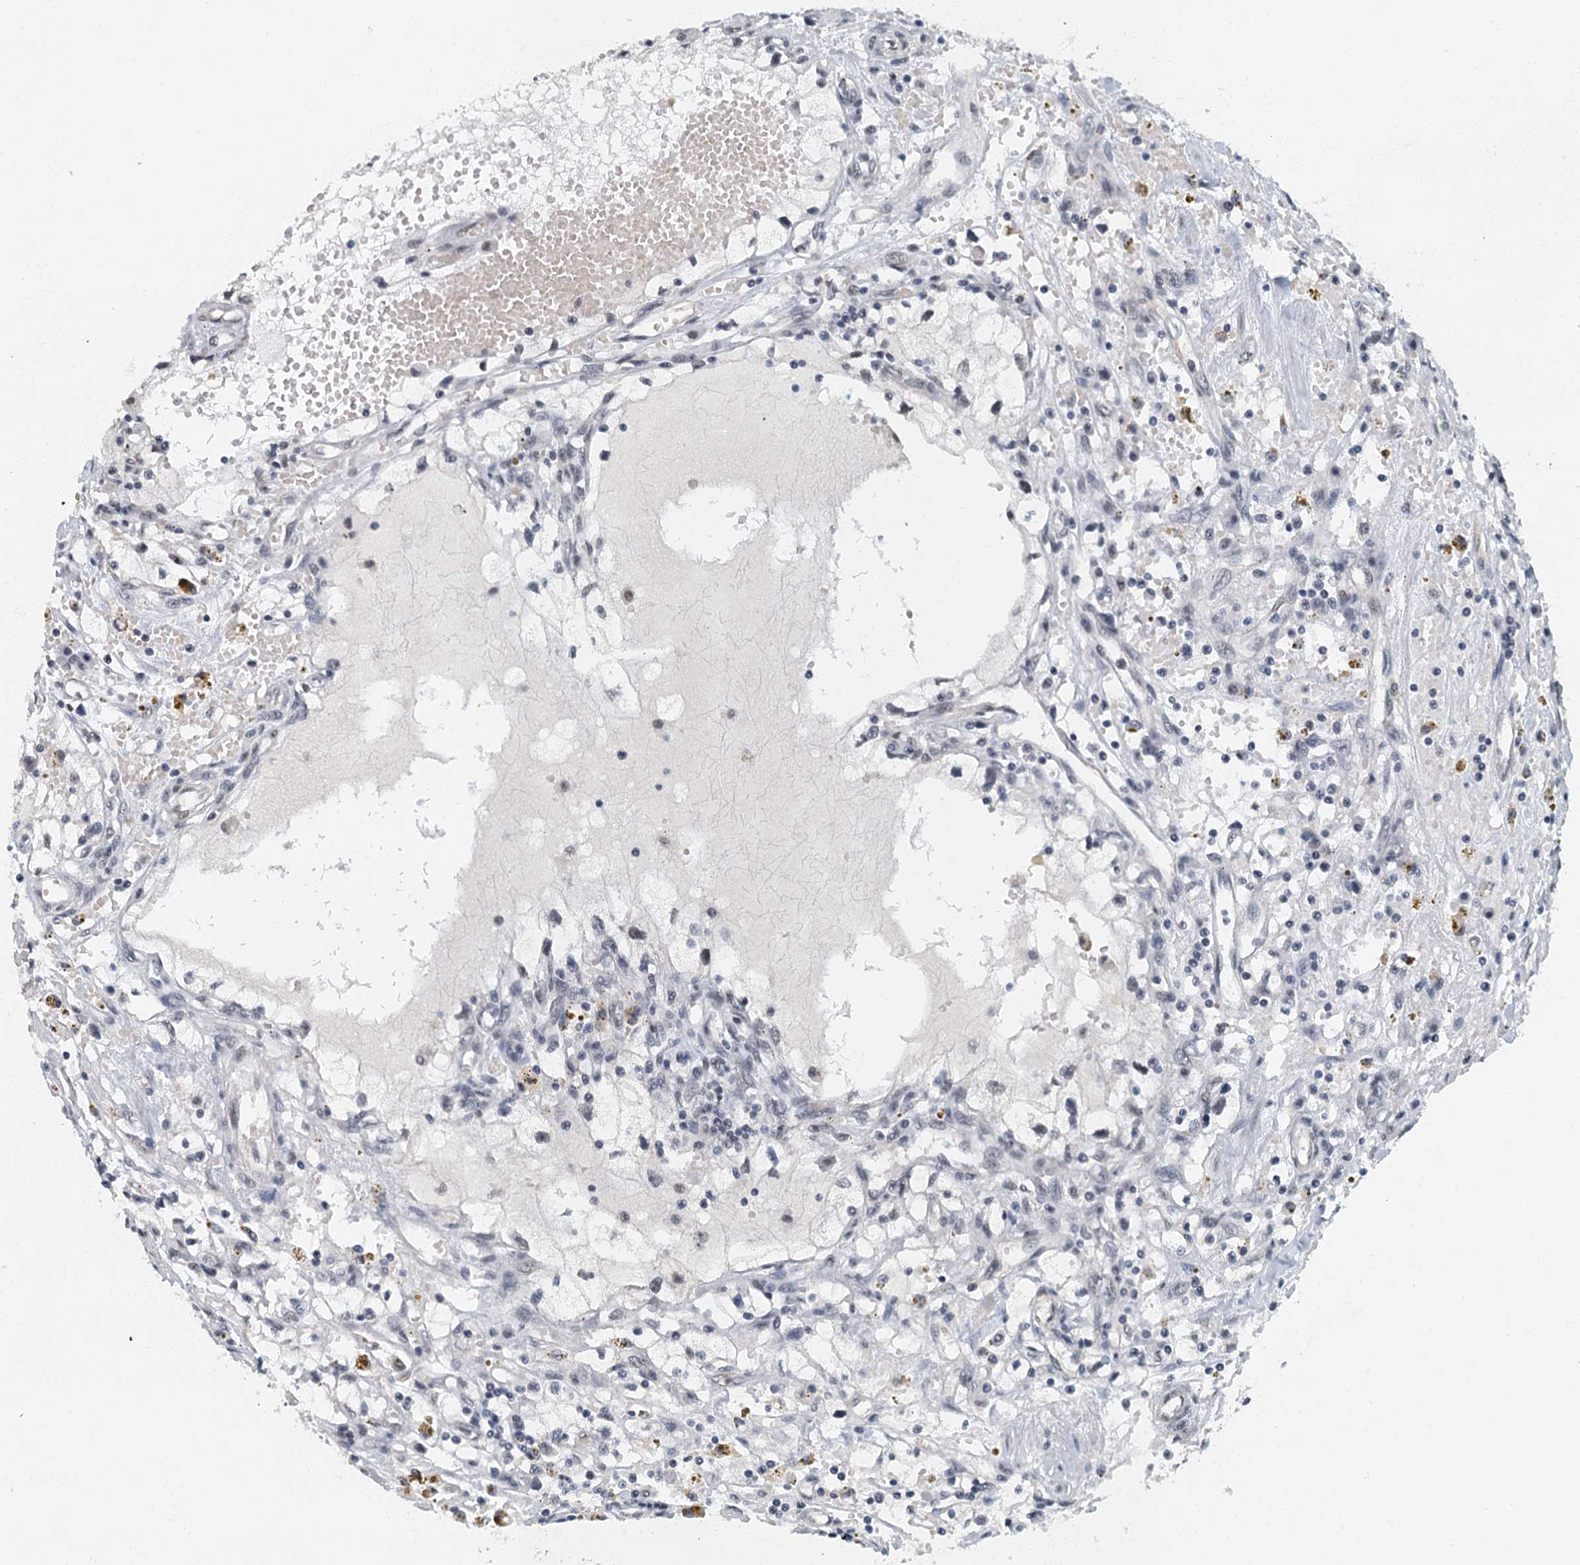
{"staining": {"intensity": "negative", "quantity": "none", "location": "none"}, "tissue": "renal cancer", "cell_type": "Tumor cells", "image_type": "cancer", "snomed": [{"axis": "morphology", "description": "Adenocarcinoma, NOS"}, {"axis": "topography", "description": "Kidney"}], "caption": "DAB (3,3'-diaminobenzidine) immunohistochemical staining of human renal cancer (adenocarcinoma) shows no significant expression in tumor cells. (DAB immunohistochemistry (IHC), high magnification).", "gene": "GADL1", "patient": {"sex": "male", "age": 56}}